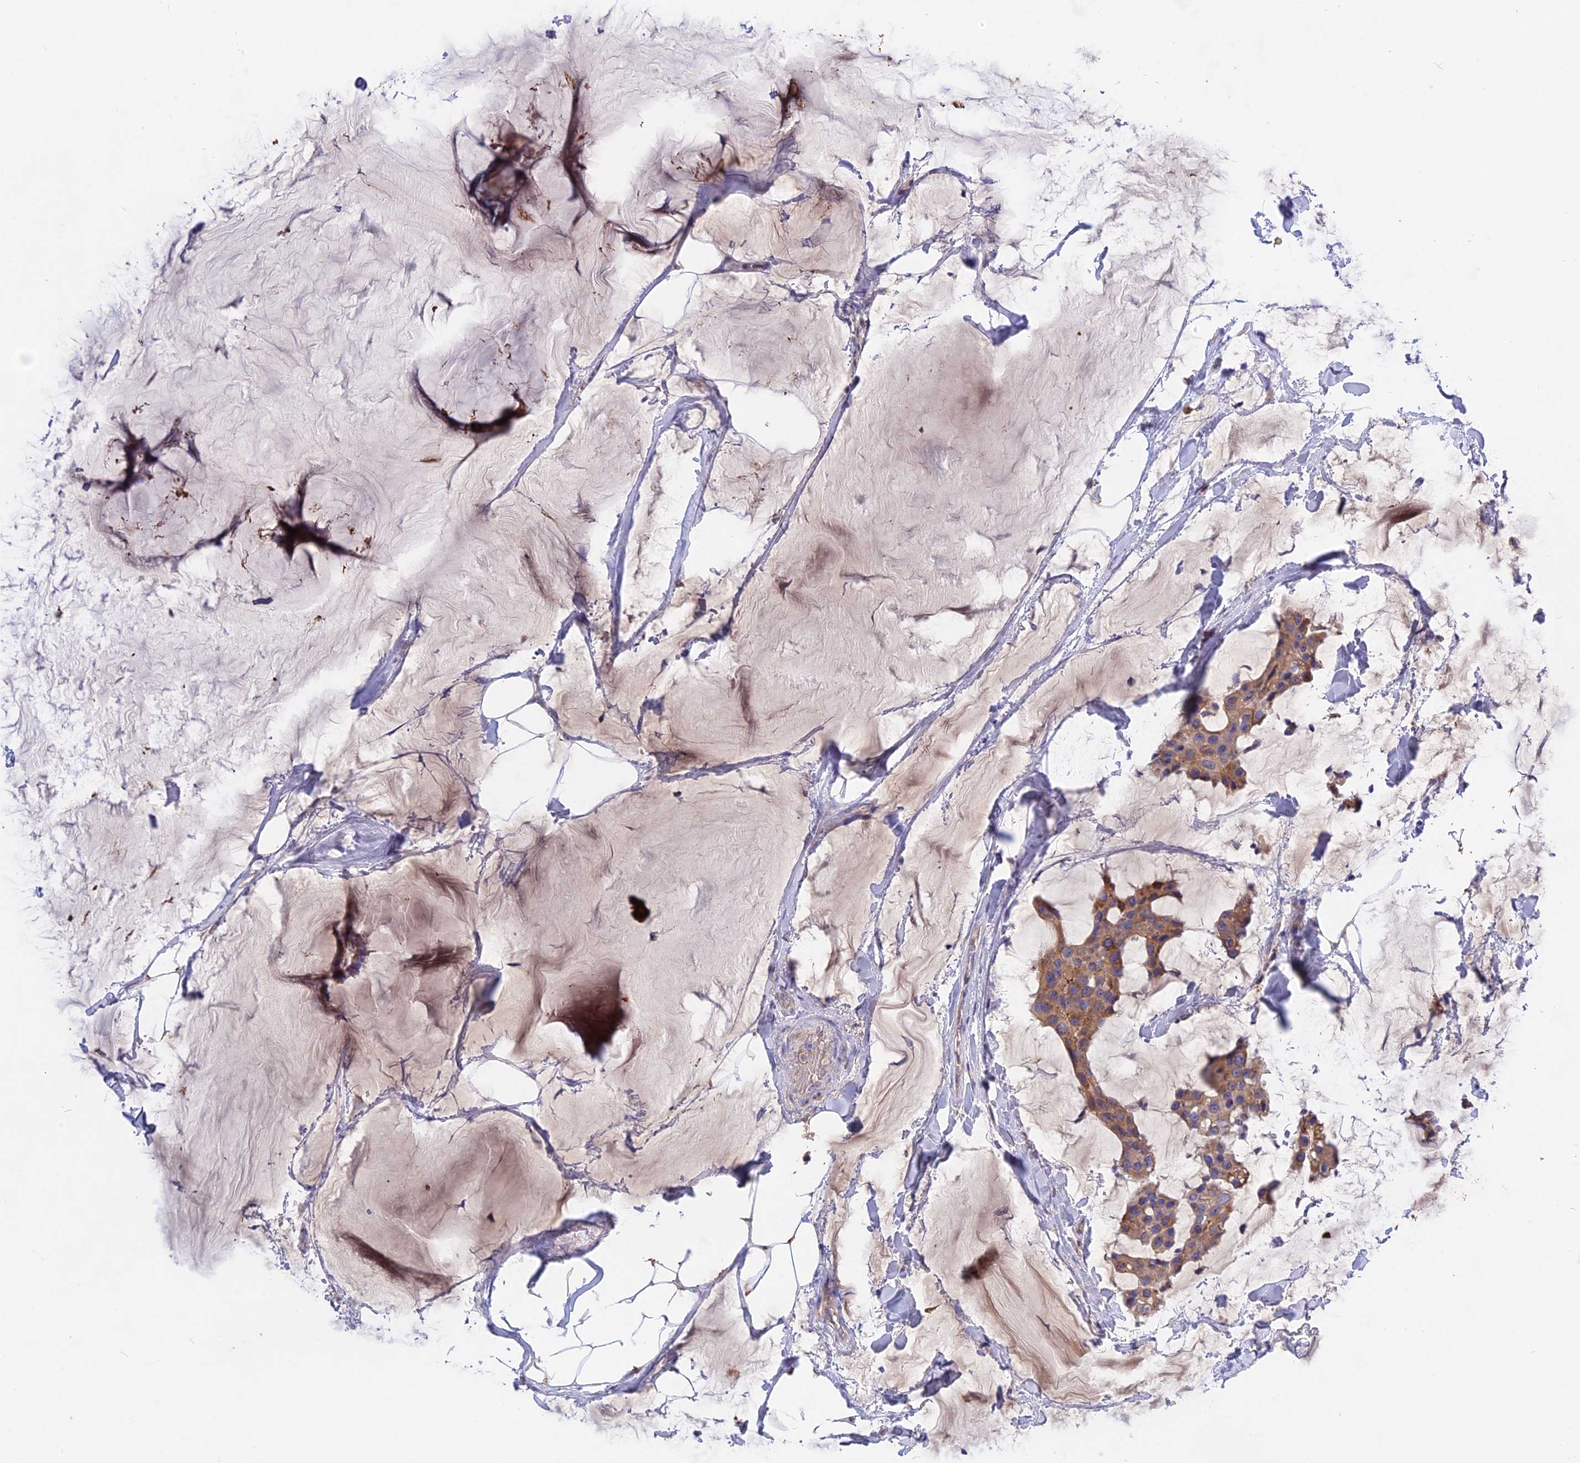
{"staining": {"intensity": "moderate", "quantity": ">75%", "location": "cytoplasmic/membranous"}, "tissue": "breast cancer", "cell_type": "Tumor cells", "image_type": "cancer", "snomed": [{"axis": "morphology", "description": "Duct carcinoma"}, {"axis": "topography", "description": "Breast"}], "caption": "Brown immunohistochemical staining in infiltrating ductal carcinoma (breast) reveals moderate cytoplasmic/membranous staining in approximately >75% of tumor cells.", "gene": "GK5", "patient": {"sex": "female", "age": 93}}